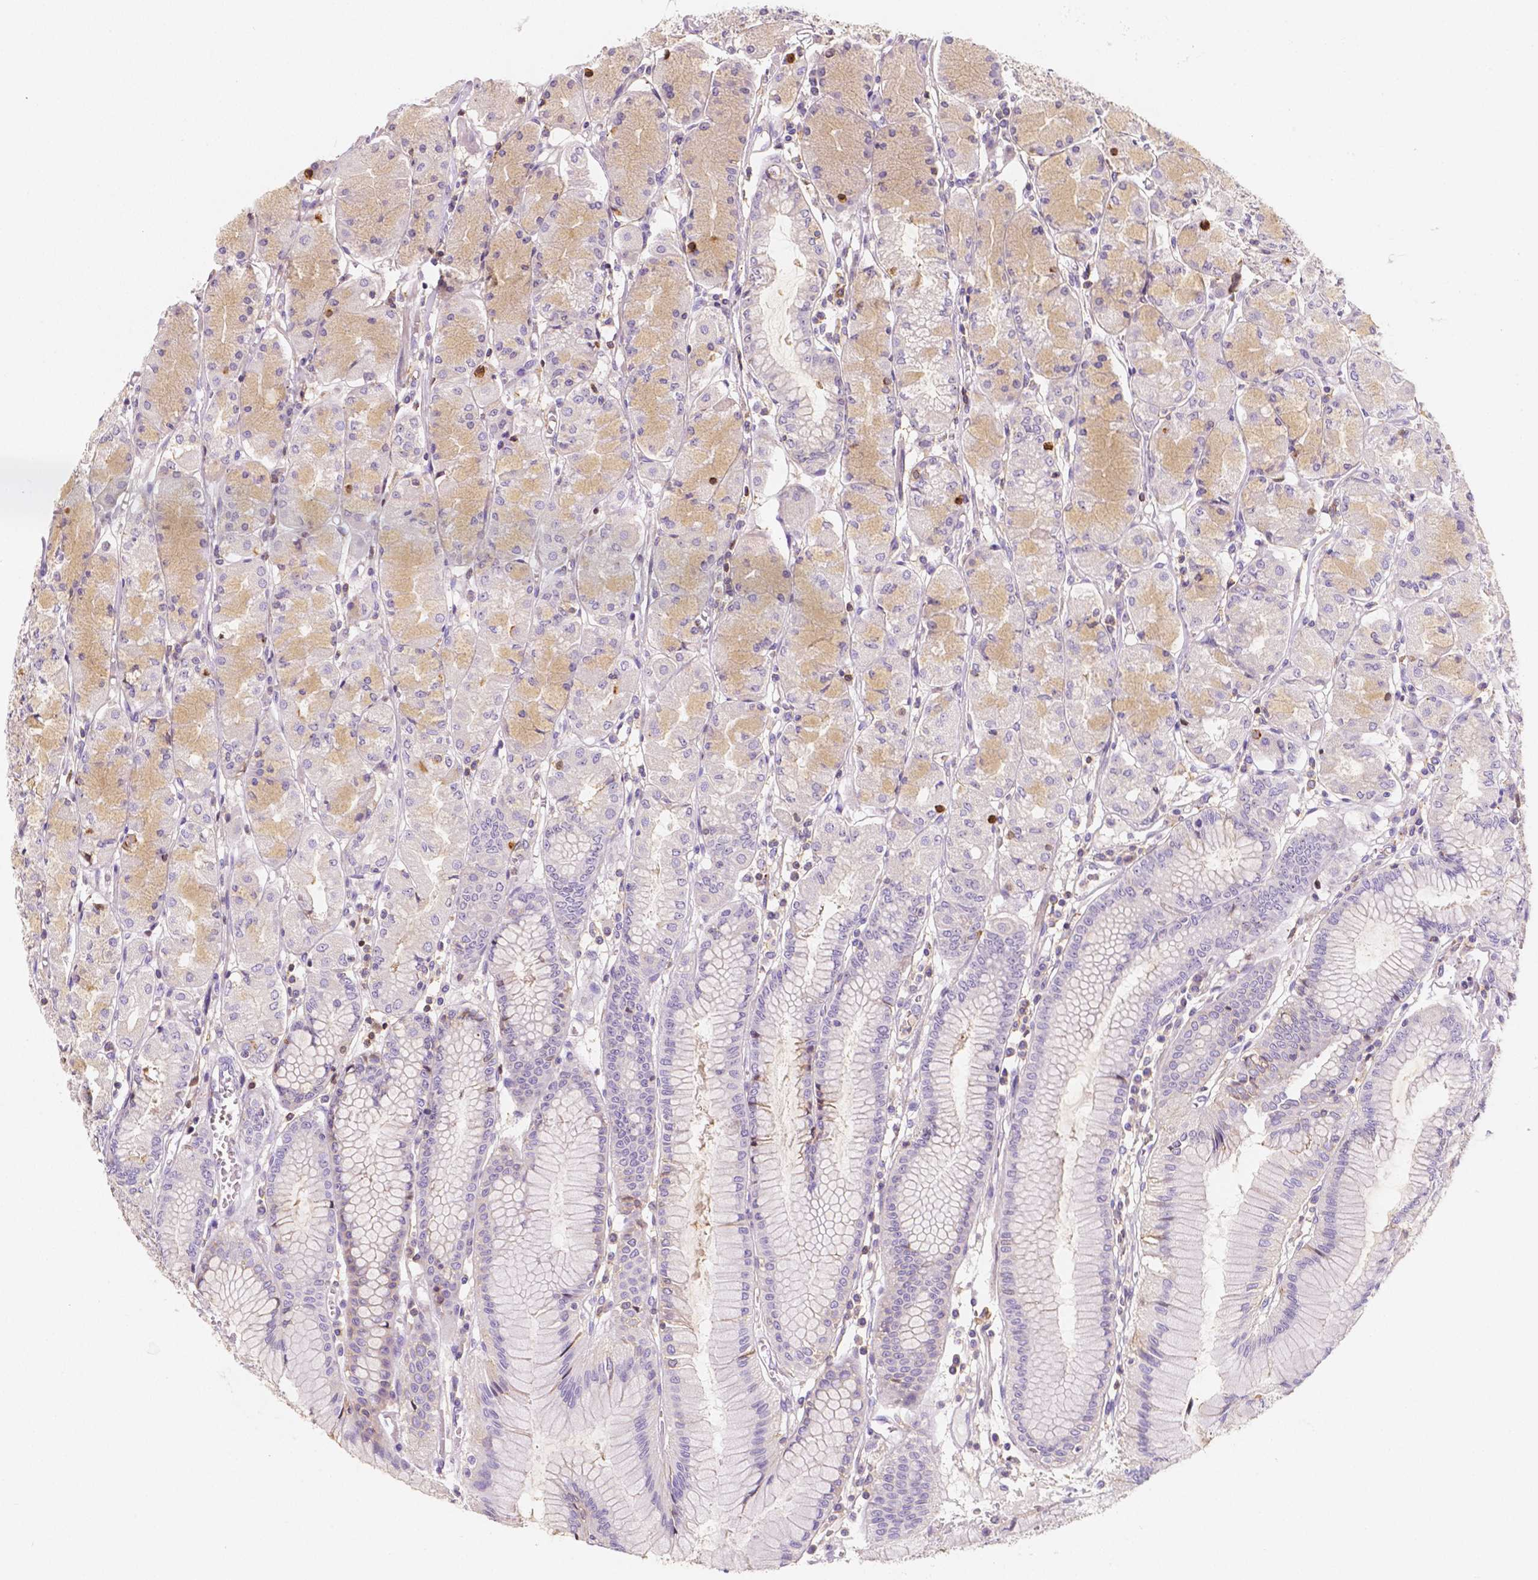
{"staining": {"intensity": "weak", "quantity": "25%-75%", "location": "cytoplasmic/membranous"}, "tissue": "stomach", "cell_type": "Glandular cells", "image_type": "normal", "snomed": [{"axis": "morphology", "description": "Normal tissue, NOS"}, {"axis": "topography", "description": "Stomach, upper"}], "caption": "DAB immunohistochemical staining of benign stomach exhibits weak cytoplasmic/membranous protein staining in approximately 25%-75% of glandular cells. (DAB (3,3'-diaminobenzidine) IHC with brightfield microscopy, high magnification).", "gene": "GABRD", "patient": {"sex": "male", "age": 69}}